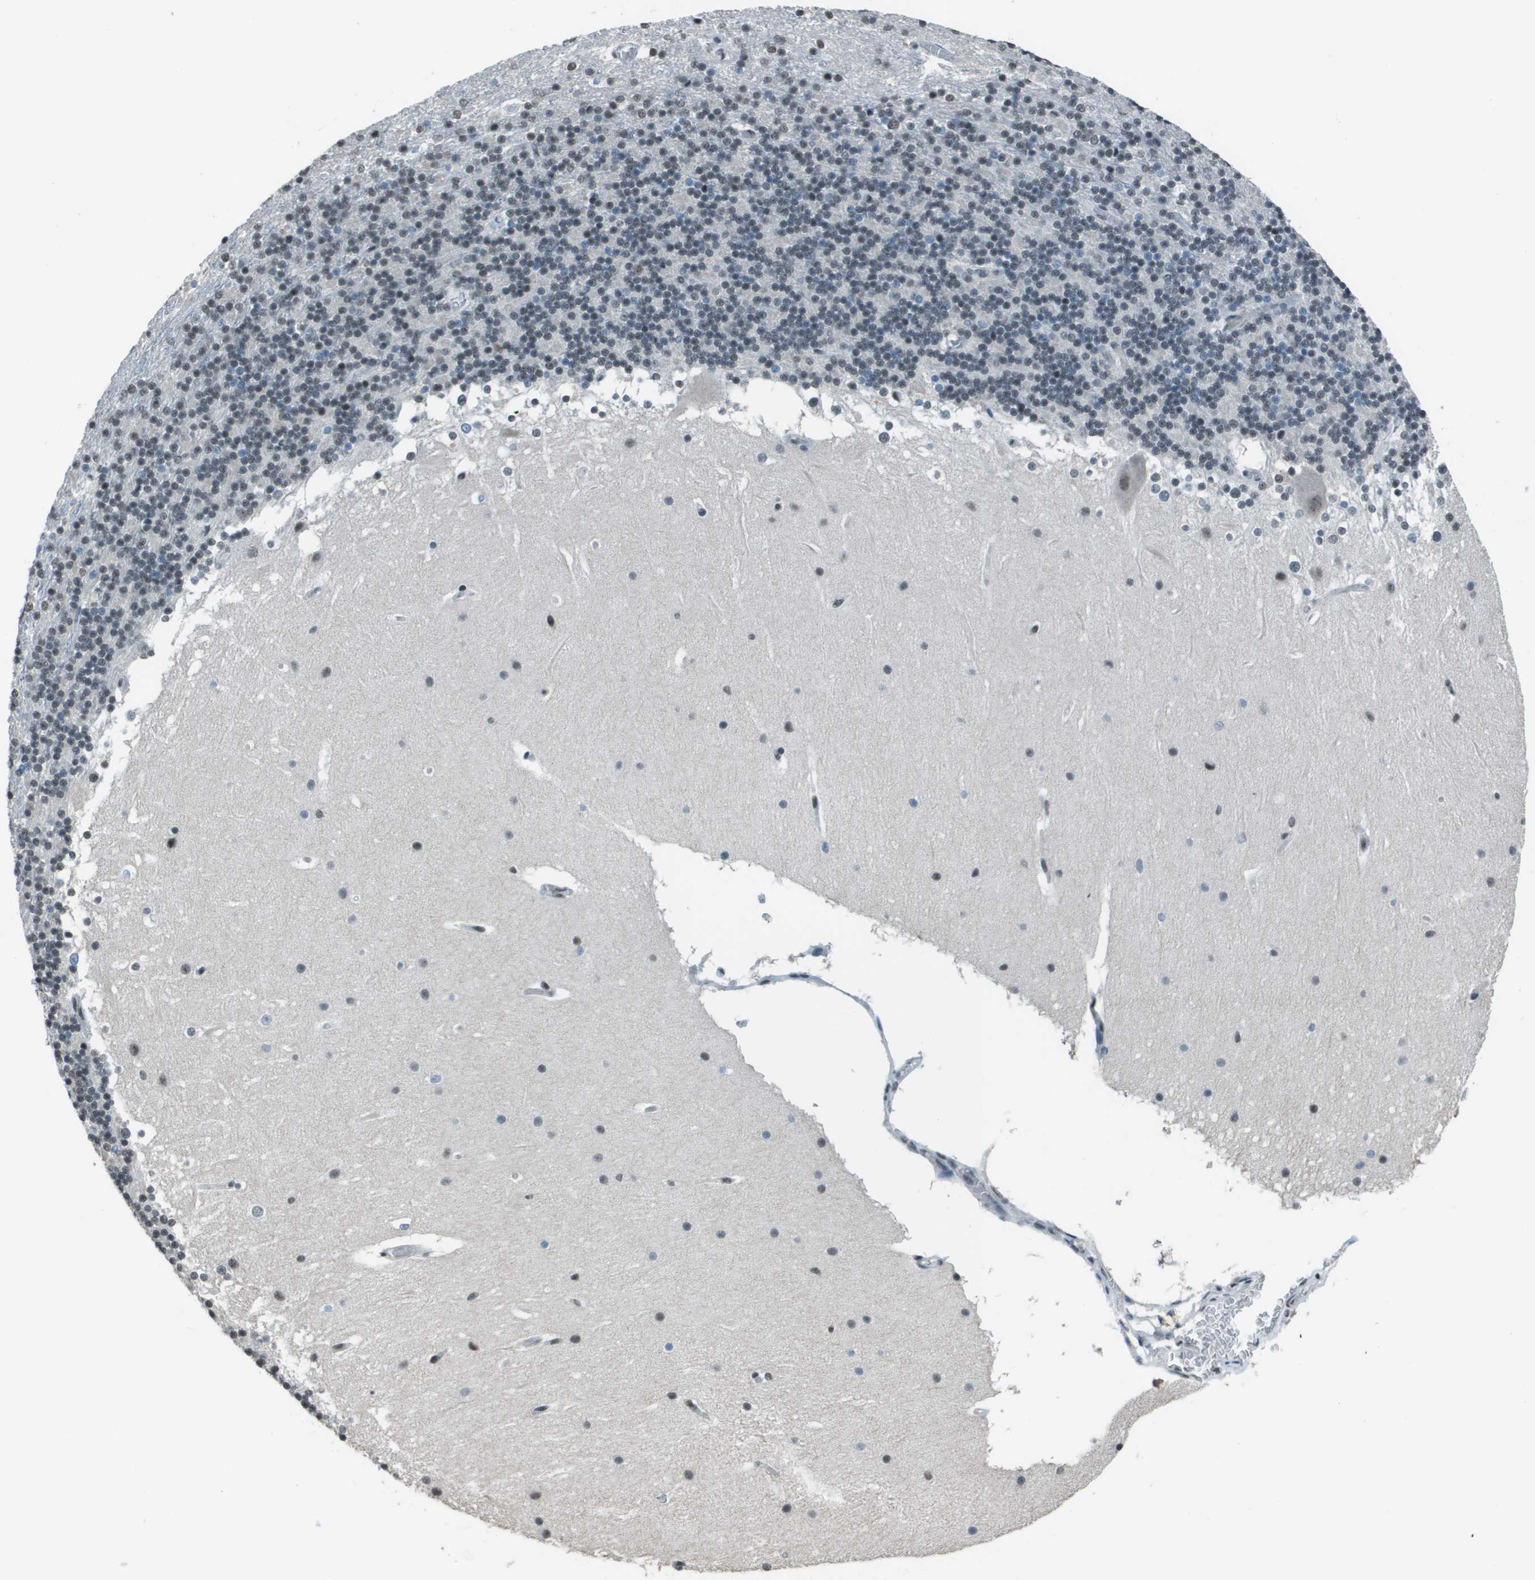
{"staining": {"intensity": "weak", "quantity": "25%-75%", "location": "nuclear"}, "tissue": "cerebellum", "cell_type": "Cells in granular layer", "image_type": "normal", "snomed": [{"axis": "morphology", "description": "Normal tissue, NOS"}, {"axis": "topography", "description": "Cerebellum"}], "caption": "Cells in granular layer demonstrate weak nuclear expression in approximately 25%-75% of cells in unremarkable cerebellum. The staining is performed using DAB (3,3'-diaminobenzidine) brown chromogen to label protein expression. The nuclei are counter-stained blue using hematoxylin.", "gene": "DEPDC1", "patient": {"sex": "female", "age": 19}}